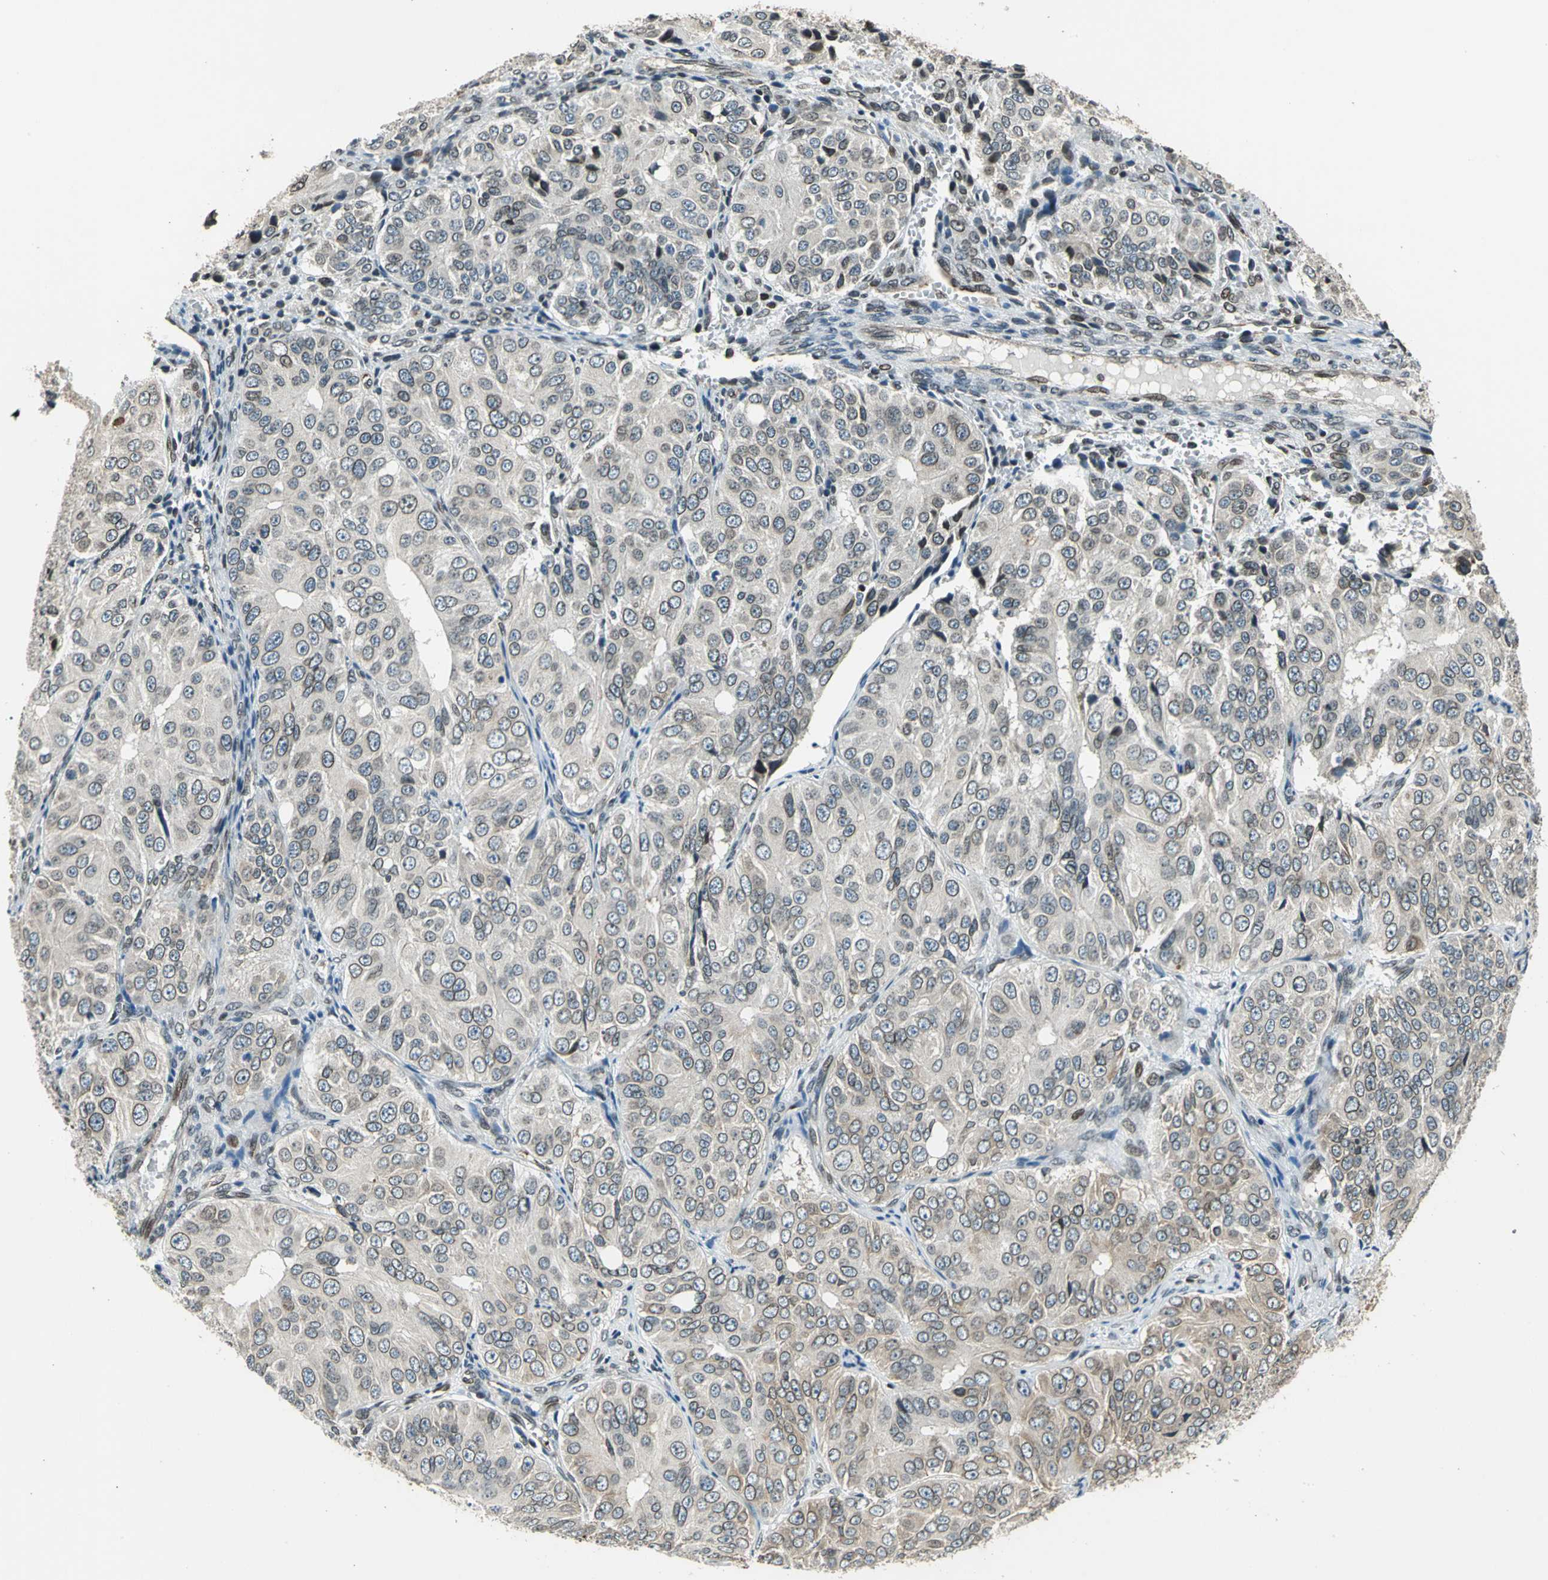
{"staining": {"intensity": "moderate", "quantity": "<25%", "location": "cytoplasmic/membranous,nuclear"}, "tissue": "ovarian cancer", "cell_type": "Tumor cells", "image_type": "cancer", "snomed": [{"axis": "morphology", "description": "Carcinoma, endometroid"}, {"axis": "topography", "description": "Ovary"}], "caption": "A photomicrograph showing moderate cytoplasmic/membranous and nuclear staining in approximately <25% of tumor cells in ovarian endometroid carcinoma, as visualized by brown immunohistochemical staining.", "gene": "BRIP1", "patient": {"sex": "female", "age": 51}}